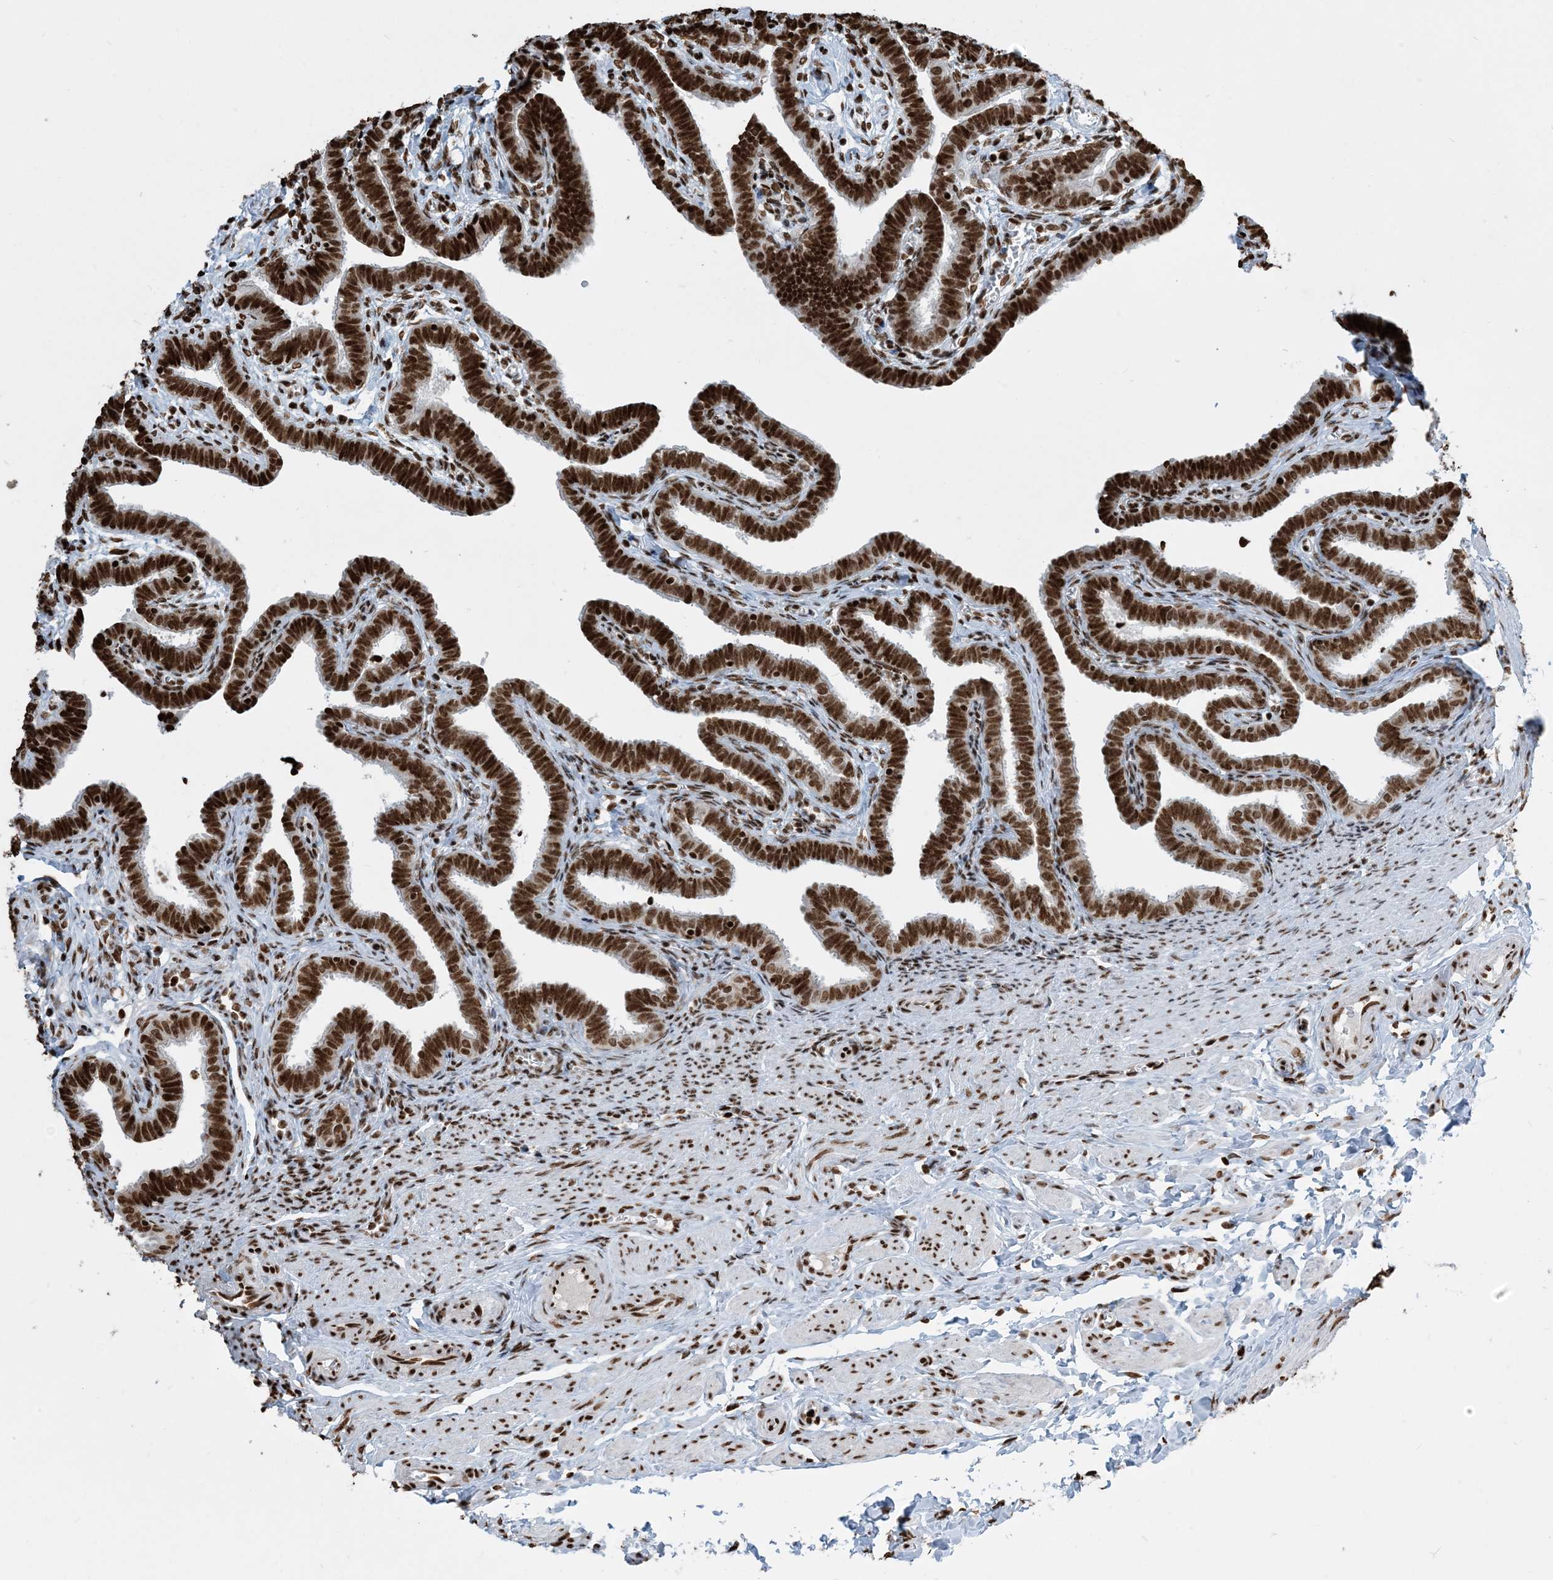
{"staining": {"intensity": "strong", "quantity": ">75%", "location": "nuclear"}, "tissue": "fallopian tube", "cell_type": "Glandular cells", "image_type": "normal", "snomed": [{"axis": "morphology", "description": "Normal tissue, NOS"}, {"axis": "topography", "description": "Fallopian tube"}], "caption": "The histopathology image demonstrates immunohistochemical staining of benign fallopian tube. There is strong nuclear staining is identified in approximately >75% of glandular cells.", "gene": "H3", "patient": {"sex": "female", "age": 36}}